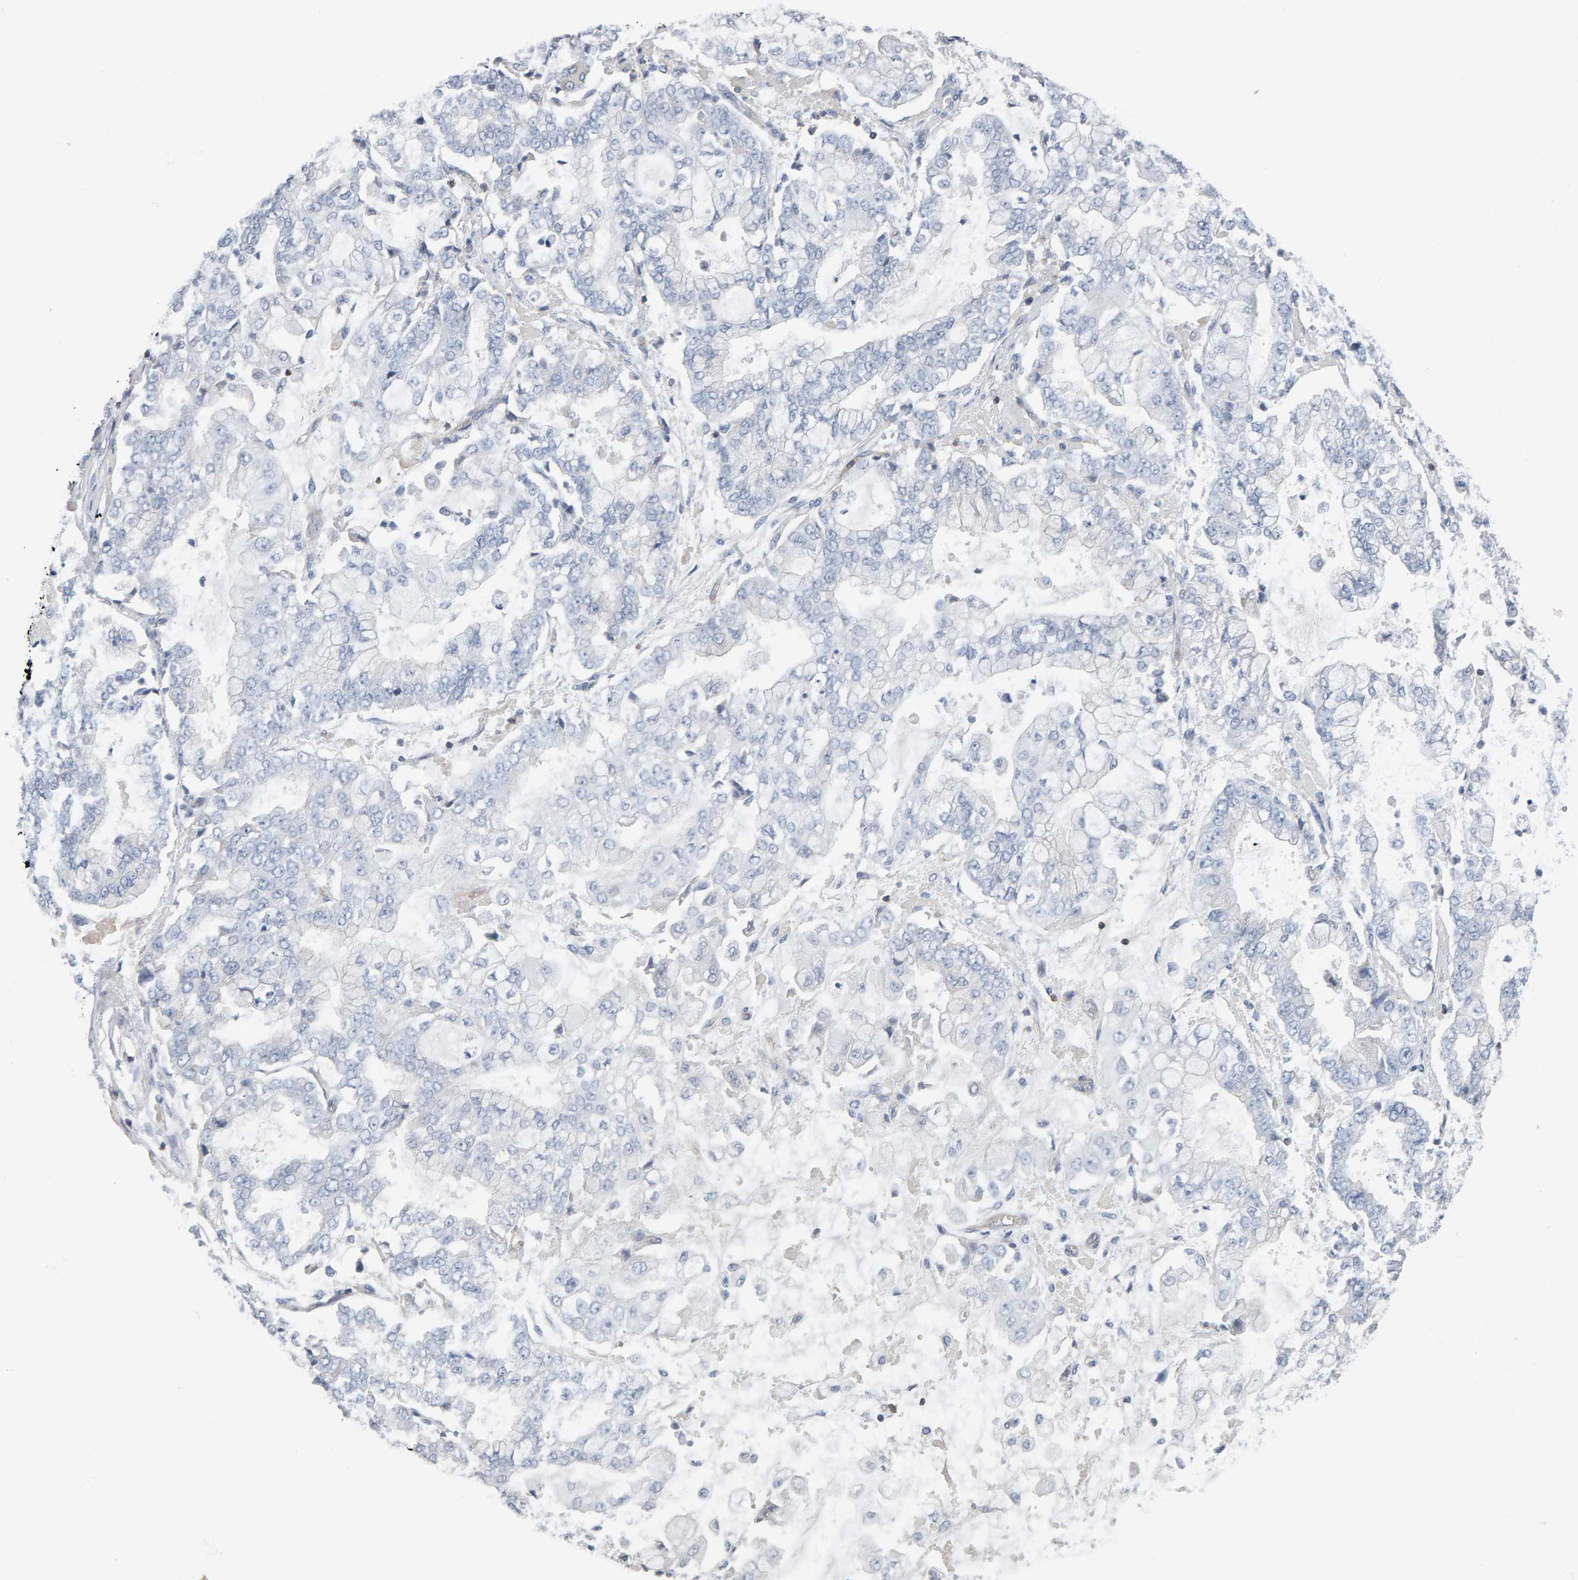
{"staining": {"intensity": "negative", "quantity": "none", "location": "none"}, "tissue": "stomach cancer", "cell_type": "Tumor cells", "image_type": "cancer", "snomed": [{"axis": "morphology", "description": "Adenocarcinoma, NOS"}, {"axis": "topography", "description": "Stomach"}], "caption": "High magnification brightfield microscopy of adenocarcinoma (stomach) stained with DAB (brown) and counterstained with hematoxylin (blue): tumor cells show no significant positivity.", "gene": "FYN", "patient": {"sex": "male", "age": 76}}